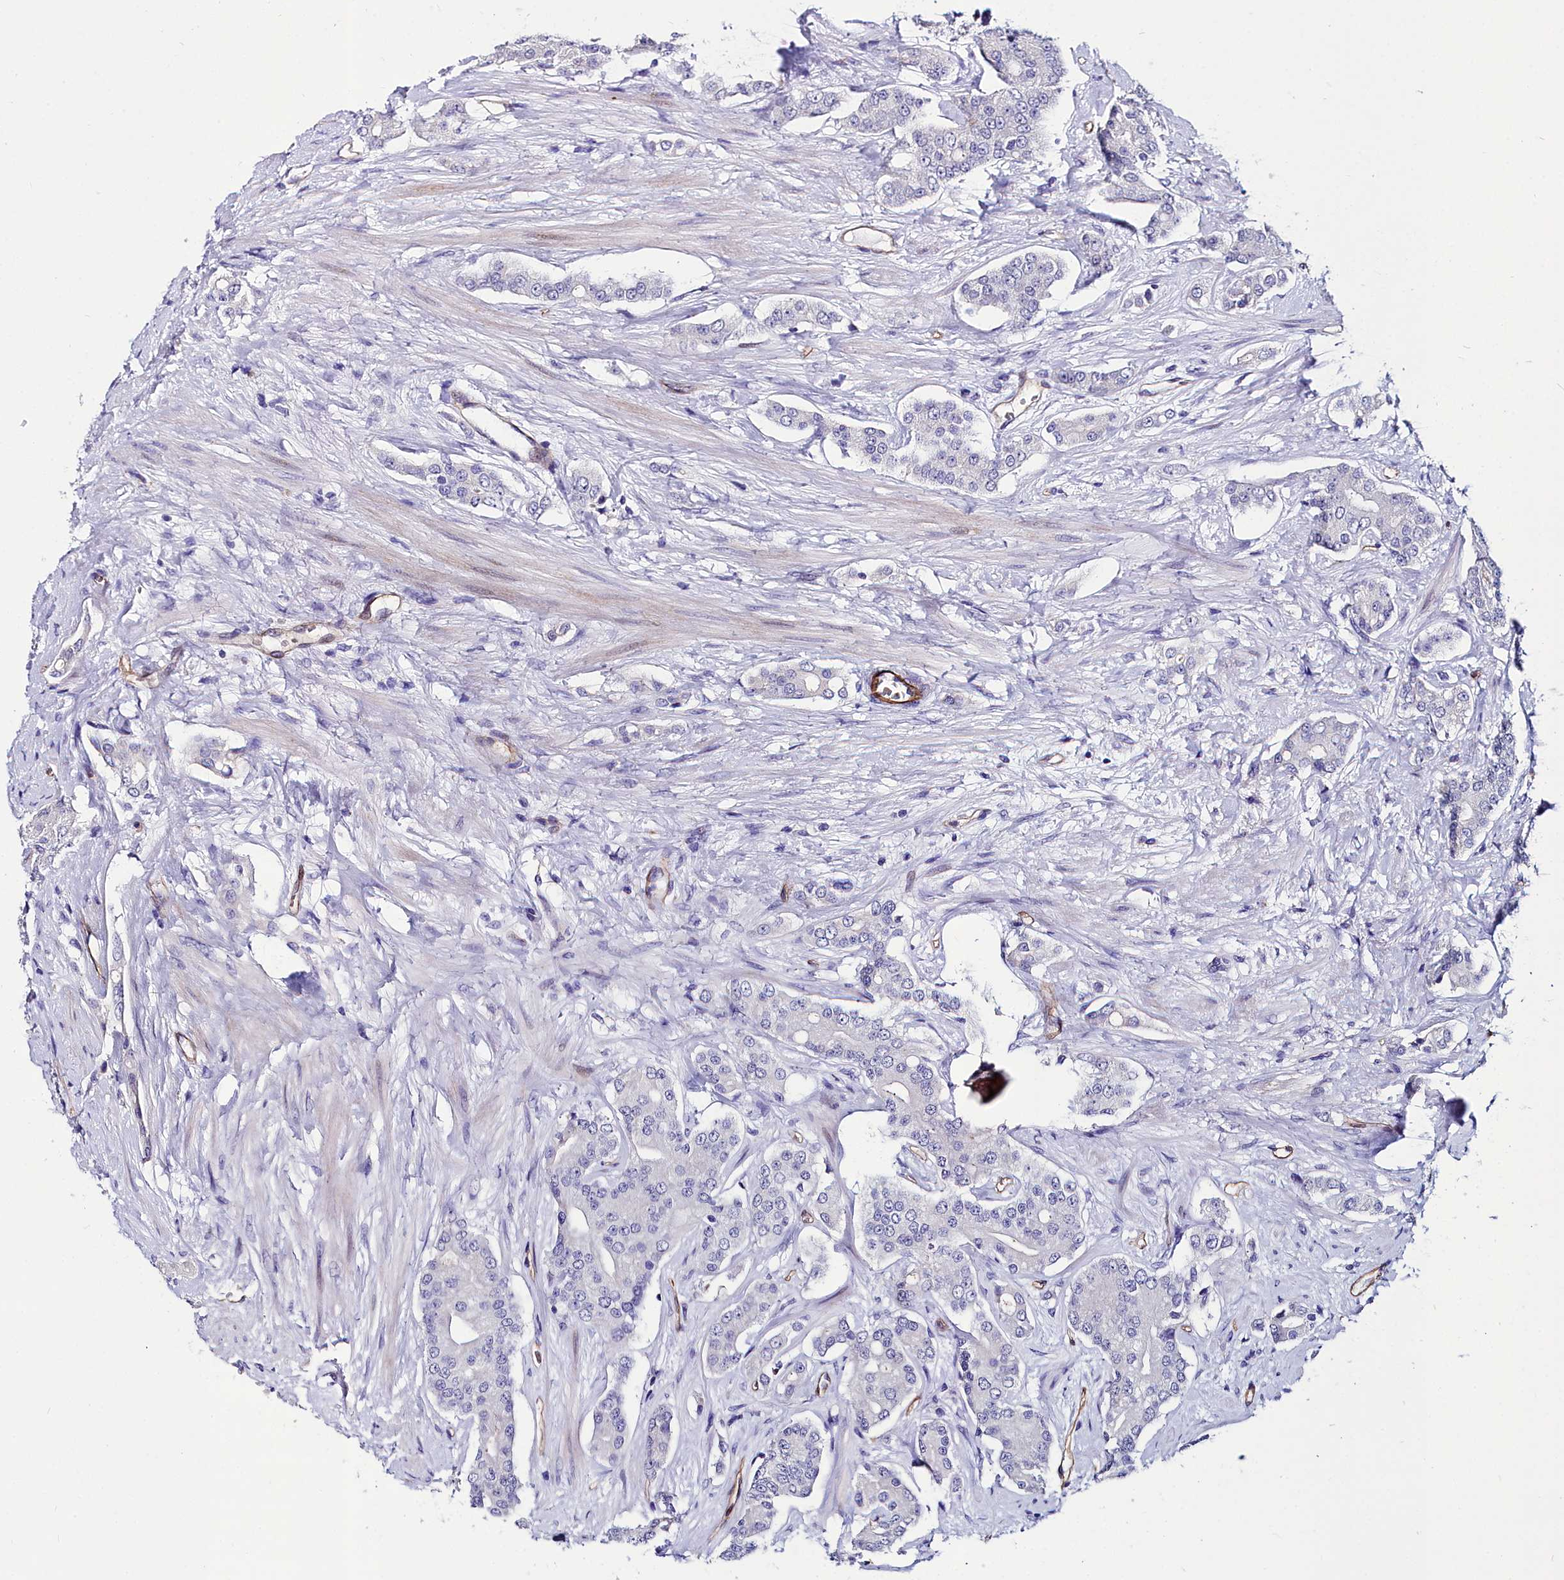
{"staining": {"intensity": "negative", "quantity": "none", "location": "none"}, "tissue": "prostate cancer", "cell_type": "Tumor cells", "image_type": "cancer", "snomed": [{"axis": "morphology", "description": "Adenocarcinoma, High grade"}, {"axis": "topography", "description": "Prostate"}], "caption": "A micrograph of human prostate cancer (adenocarcinoma (high-grade)) is negative for staining in tumor cells.", "gene": "CYP4F11", "patient": {"sex": "male", "age": 71}}